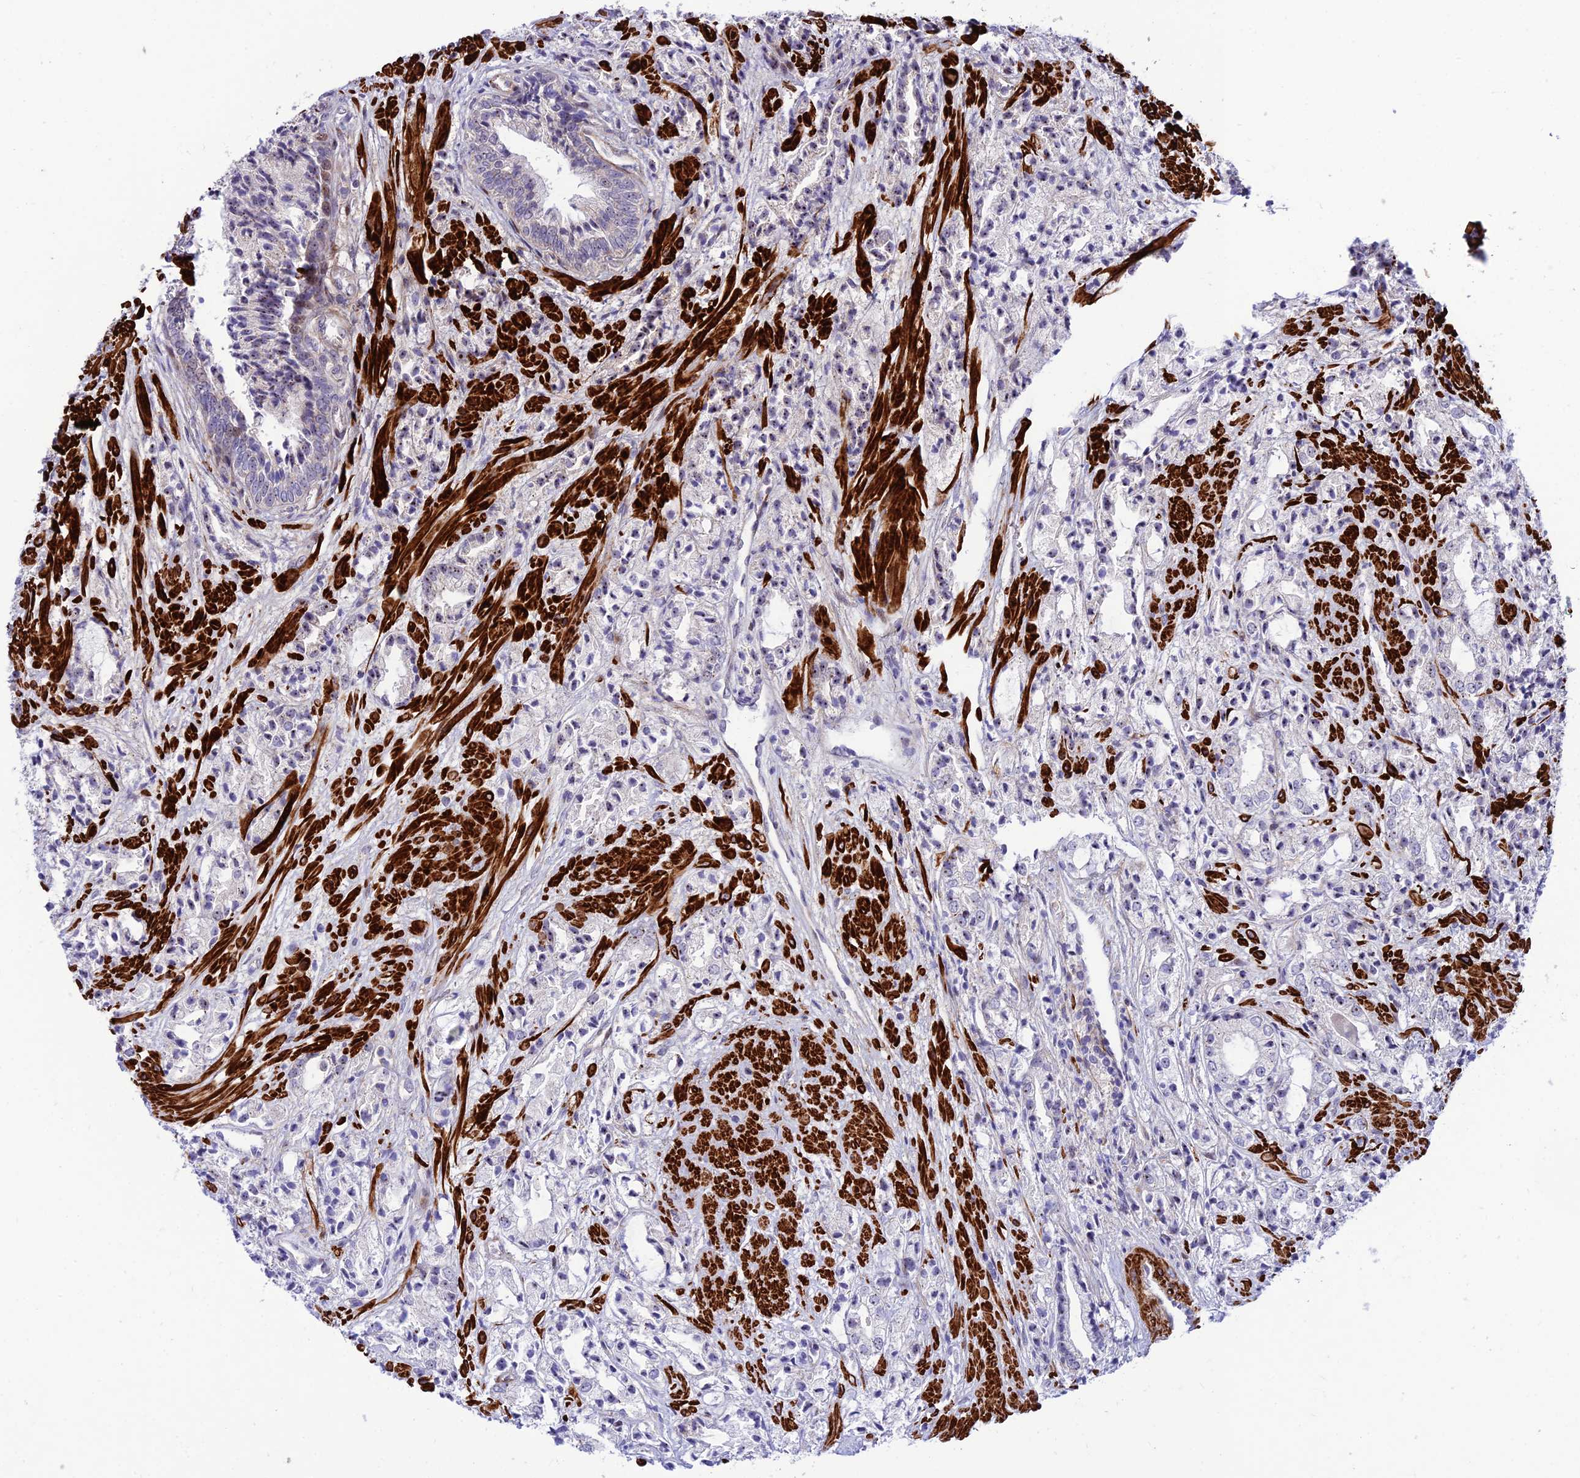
{"staining": {"intensity": "negative", "quantity": "none", "location": "none"}, "tissue": "prostate cancer", "cell_type": "Tumor cells", "image_type": "cancer", "snomed": [{"axis": "morphology", "description": "Adenocarcinoma, High grade"}, {"axis": "topography", "description": "Prostate"}], "caption": "Immunohistochemical staining of human prostate high-grade adenocarcinoma exhibits no significant positivity in tumor cells.", "gene": "KBTBD7", "patient": {"sex": "male", "age": 50}}